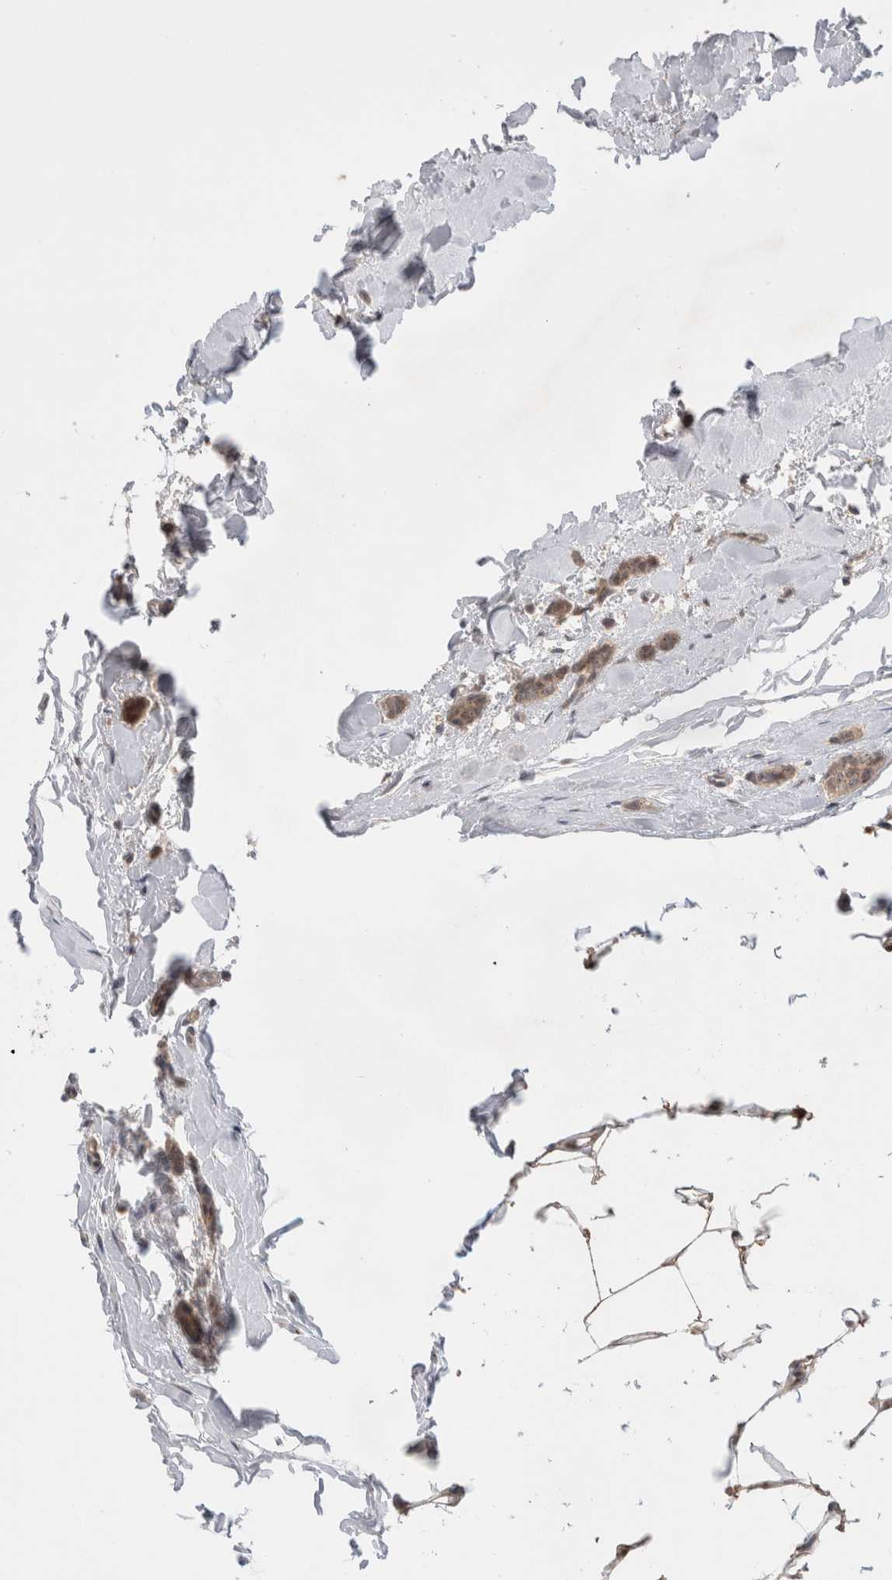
{"staining": {"intensity": "moderate", "quantity": ">75%", "location": "cytoplasmic/membranous"}, "tissue": "breast cancer", "cell_type": "Tumor cells", "image_type": "cancer", "snomed": [{"axis": "morphology", "description": "Lobular carcinoma"}, {"axis": "topography", "description": "Skin"}, {"axis": "topography", "description": "Breast"}], "caption": "Lobular carcinoma (breast) stained with DAB (3,3'-diaminobenzidine) immunohistochemistry (IHC) exhibits medium levels of moderate cytoplasmic/membranous expression in approximately >75% of tumor cells.", "gene": "SLC29A1", "patient": {"sex": "female", "age": 46}}